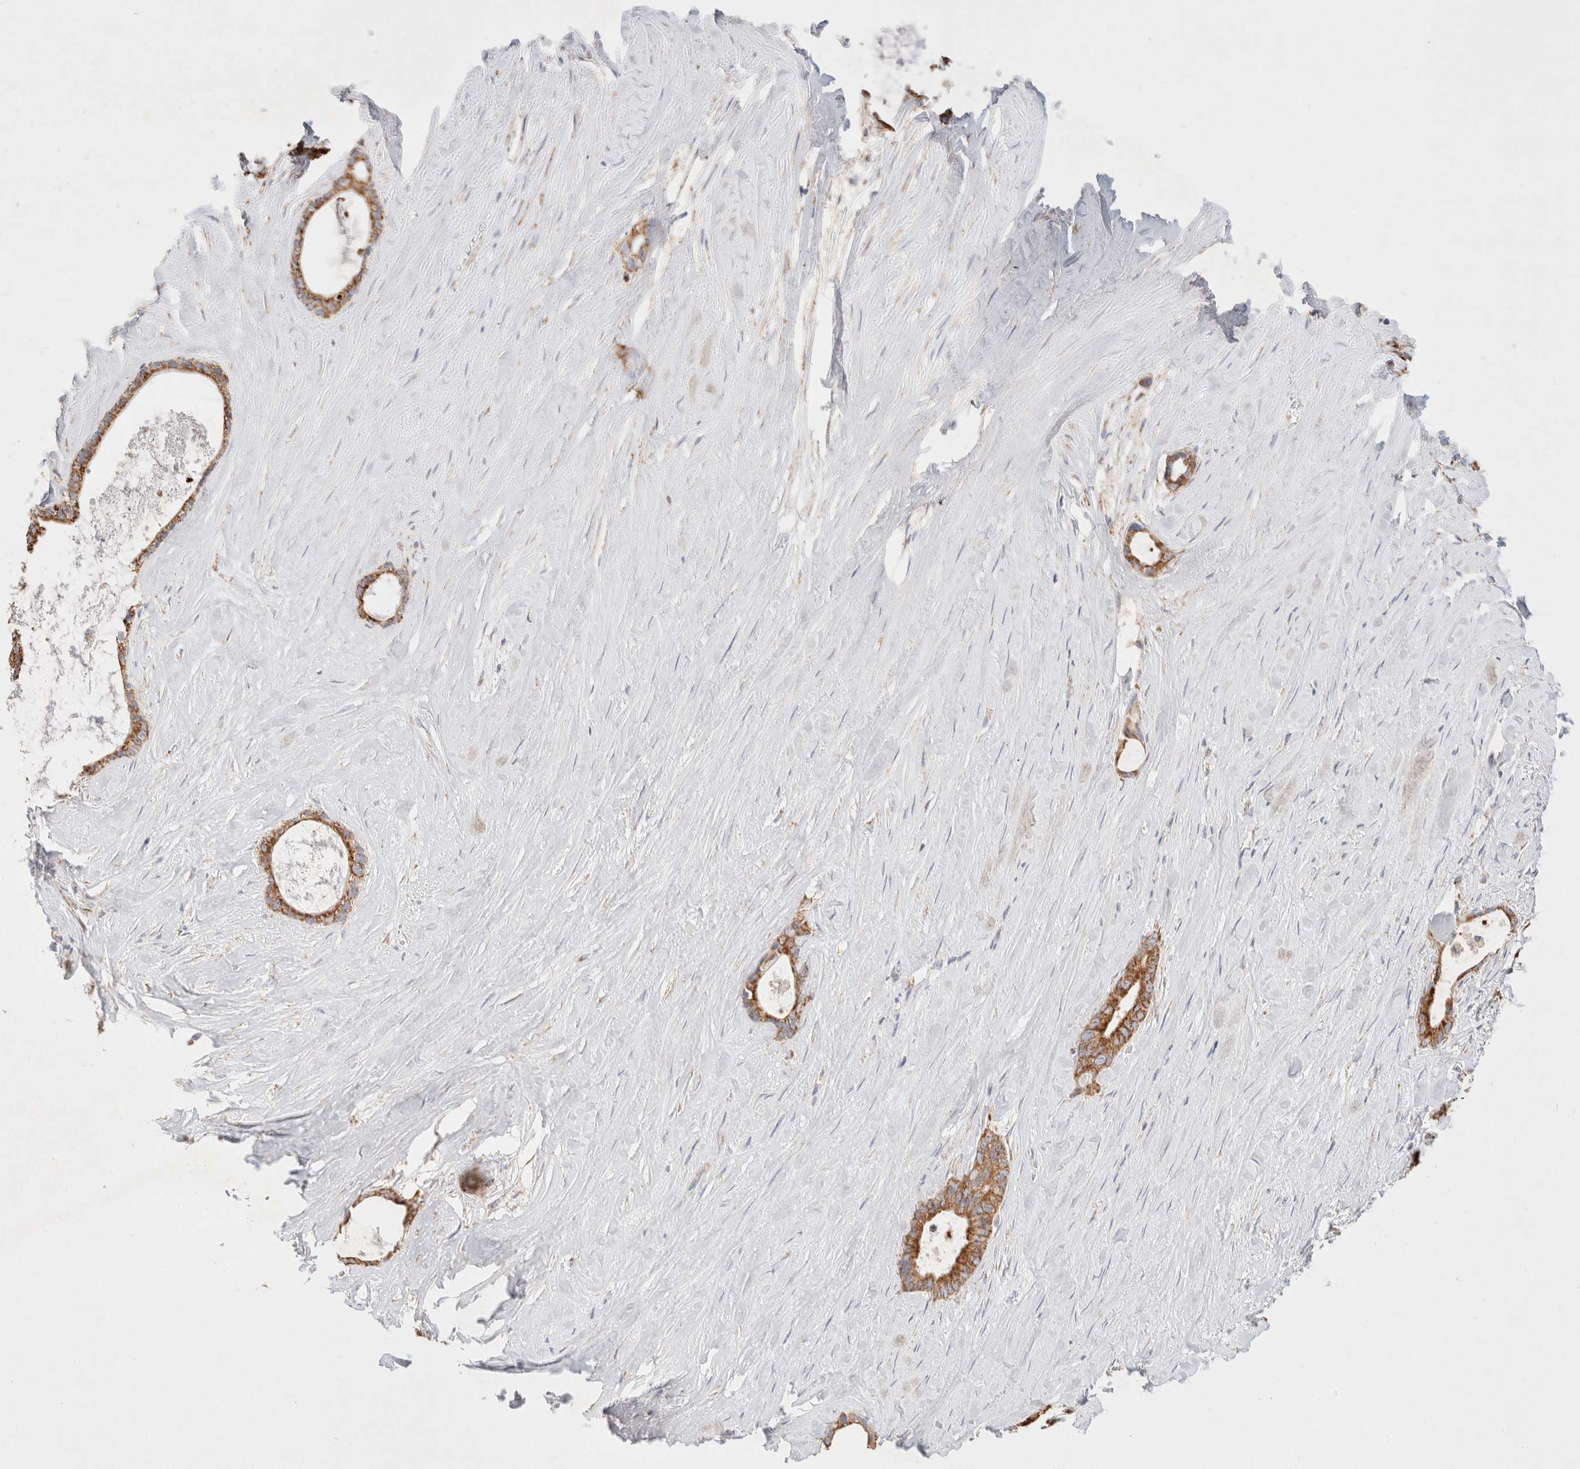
{"staining": {"intensity": "moderate", "quantity": ">75%", "location": "cytoplasmic/membranous"}, "tissue": "liver cancer", "cell_type": "Tumor cells", "image_type": "cancer", "snomed": [{"axis": "morphology", "description": "Cholangiocarcinoma"}, {"axis": "topography", "description": "Liver"}], "caption": "Moderate cytoplasmic/membranous expression for a protein is seen in about >75% of tumor cells of liver cancer using immunohistochemistry (IHC).", "gene": "PHB2", "patient": {"sex": "female", "age": 55}}